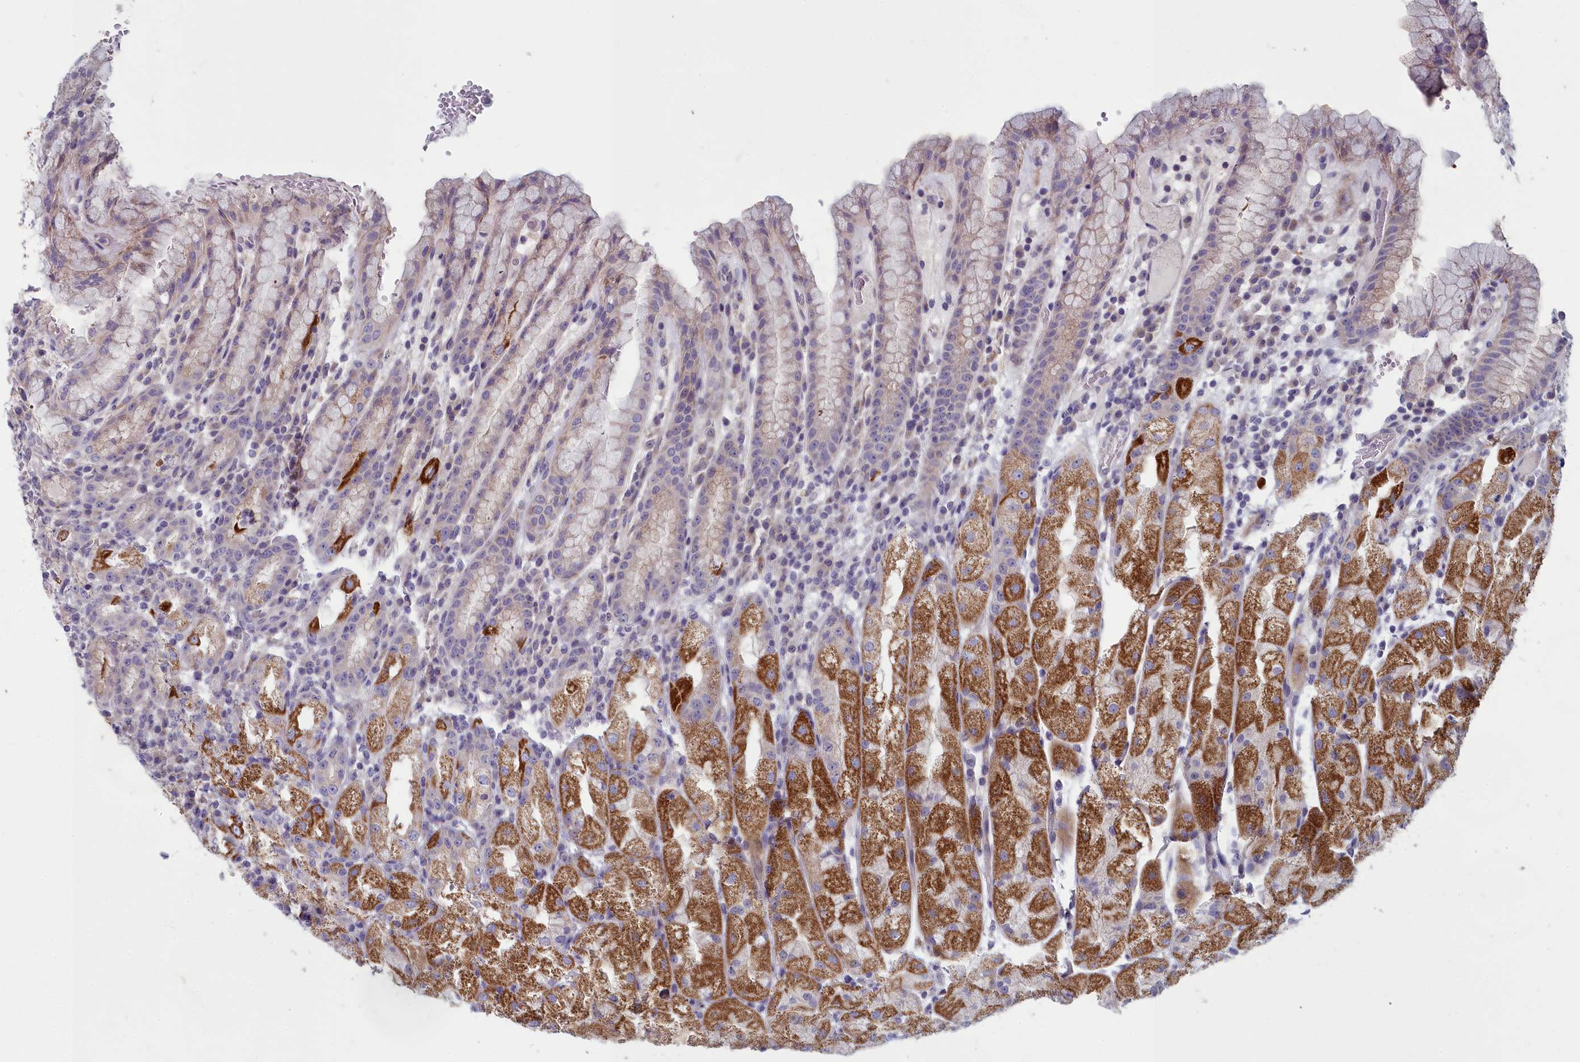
{"staining": {"intensity": "strong", "quantity": "25%-75%", "location": "cytoplasmic/membranous"}, "tissue": "stomach", "cell_type": "Glandular cells", "image_type": "normal", "snomed": [{"axis": "morphology", "description": "Normal tissue, NOS"}, {"axis": "topography", "description": "Stomach, upper"}], "caption": "Immunohistochemistry (IHC) (DAB (3,3'-diaminobenzidine)) staining of normal stomach demonstrates strong cytoplasmic/membranous protein staining in approximately 25%-75% of glandular cells.", "gene": "INSYN2A", "patient": {"sex": "male", "age": 52}}